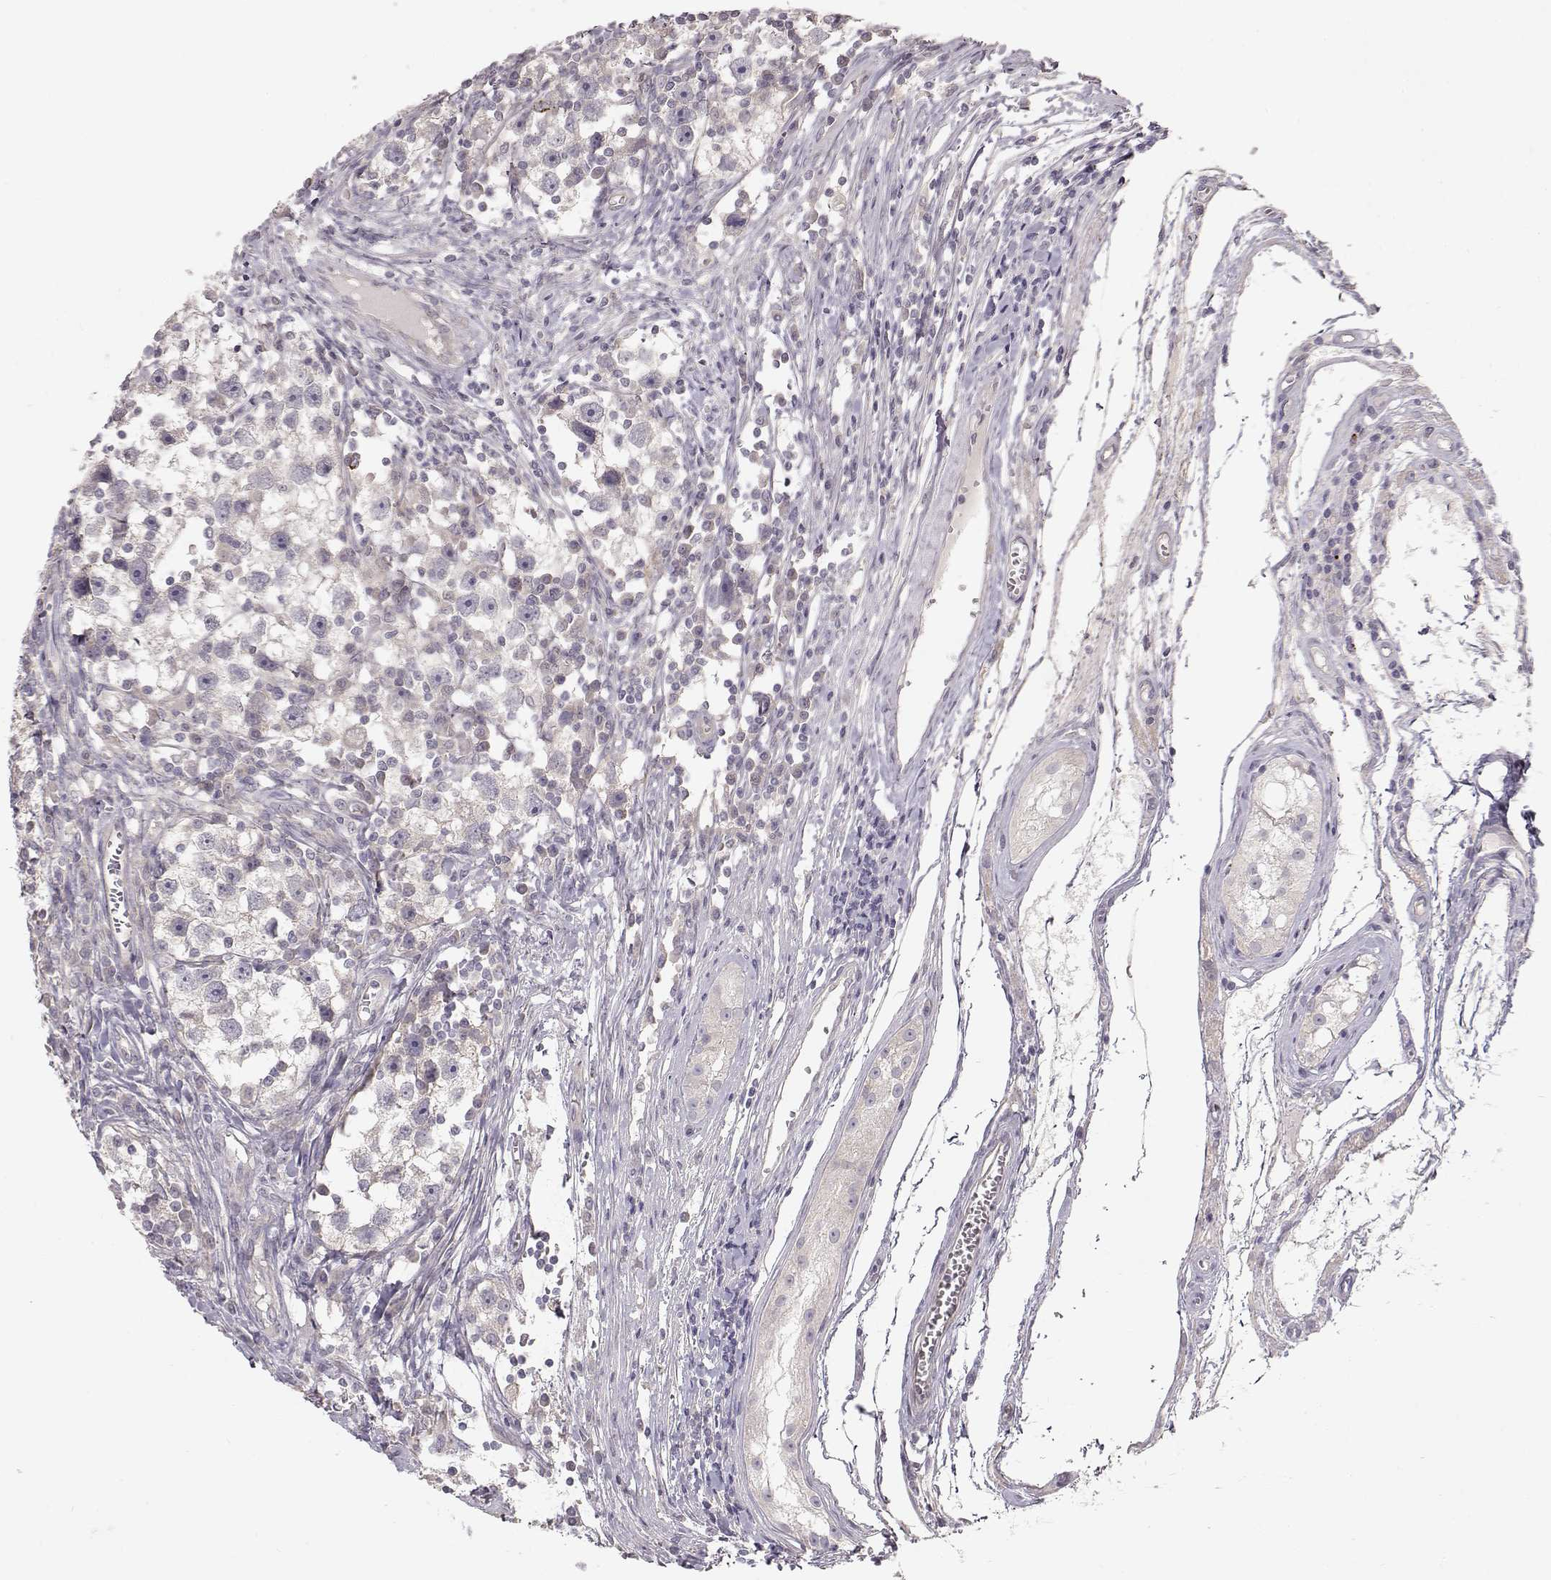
{"staining": {"intensity": "negative", "quantity": "none", "location": "none"}, "tissue": "testis cancer", "cell_type": "Tumor cells", "image_type": "cancer", "snomed": [{"axis": "morphology", "description": "Seminoma, NOS"}, {"axis": "topography", "description": "Testis"}], "caption": "The photomicrograph shows no staining of tumor cells in testis cancer. Brightfield microscopy of immunohistochemistry (IHC) stained with DAB (3,3'-diaminobenzidine) (brown) and hematoxylin (blue), captured at high magnification.", "gene": "ARHGAP8", "patient": {"sex": "male", "age": 30}}